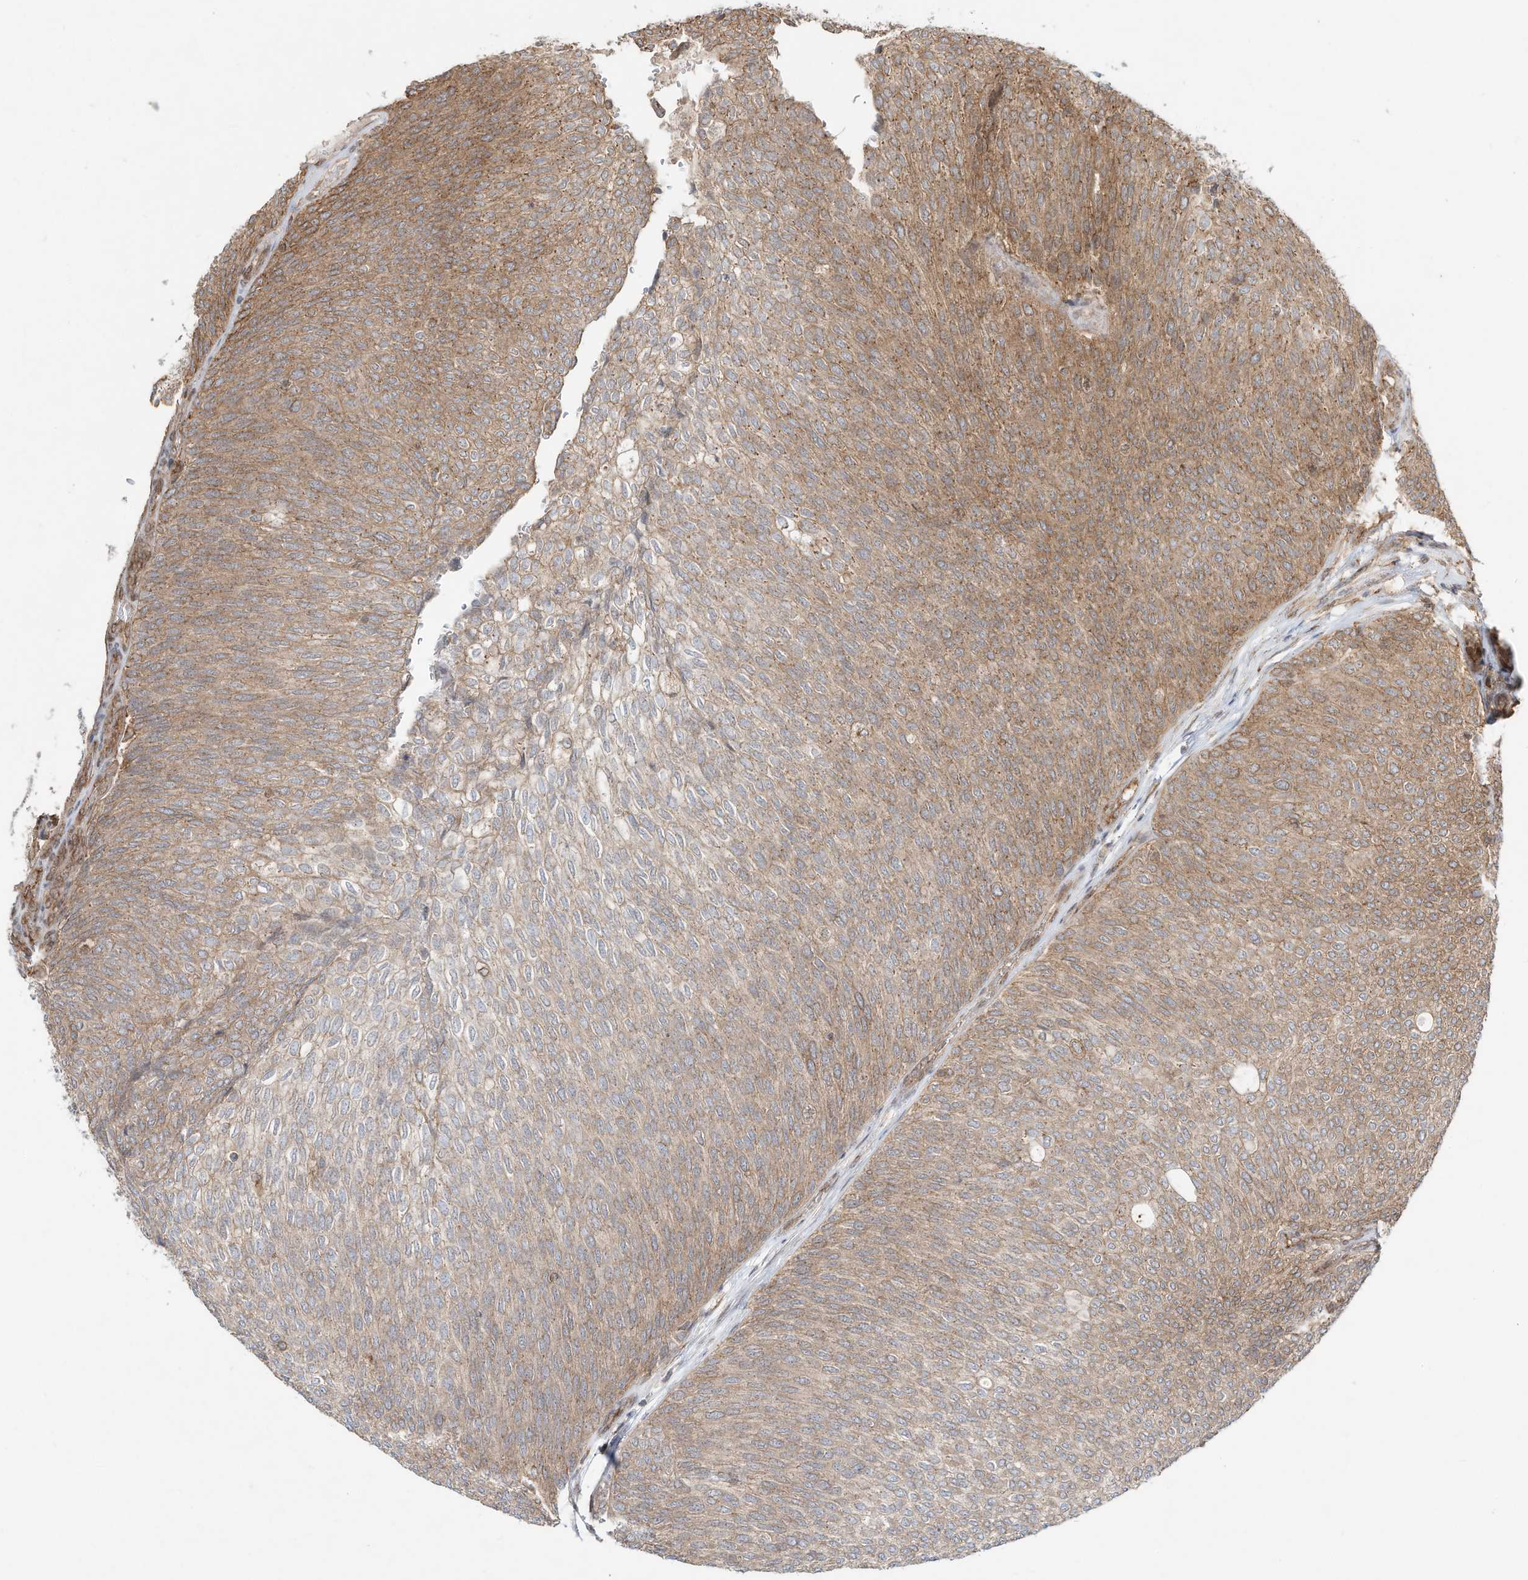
{"staining": {"intensity": "moderate", "quantity": ">75%", "location": "cytoplasmic/membranous"}, "tissue": "urothelial cancer", "cell_type": "Tumor cells", "image_type": "cancer", "snomed": [{"axis": "morphology", "description": "Urothelial carcinoma, Low grade"}, {"axis": "topography", "description": "Urinary bladder"}], "caption": "A brown stain shows moderate cytoplasmic/membranous expression of a protein in human urothelial cancer tumor cells. The protein of interest is shown in brown color, while the nuclei are stained blue.", "gene": "CUX1", "patient": {"sex": "female", "age": 79}}